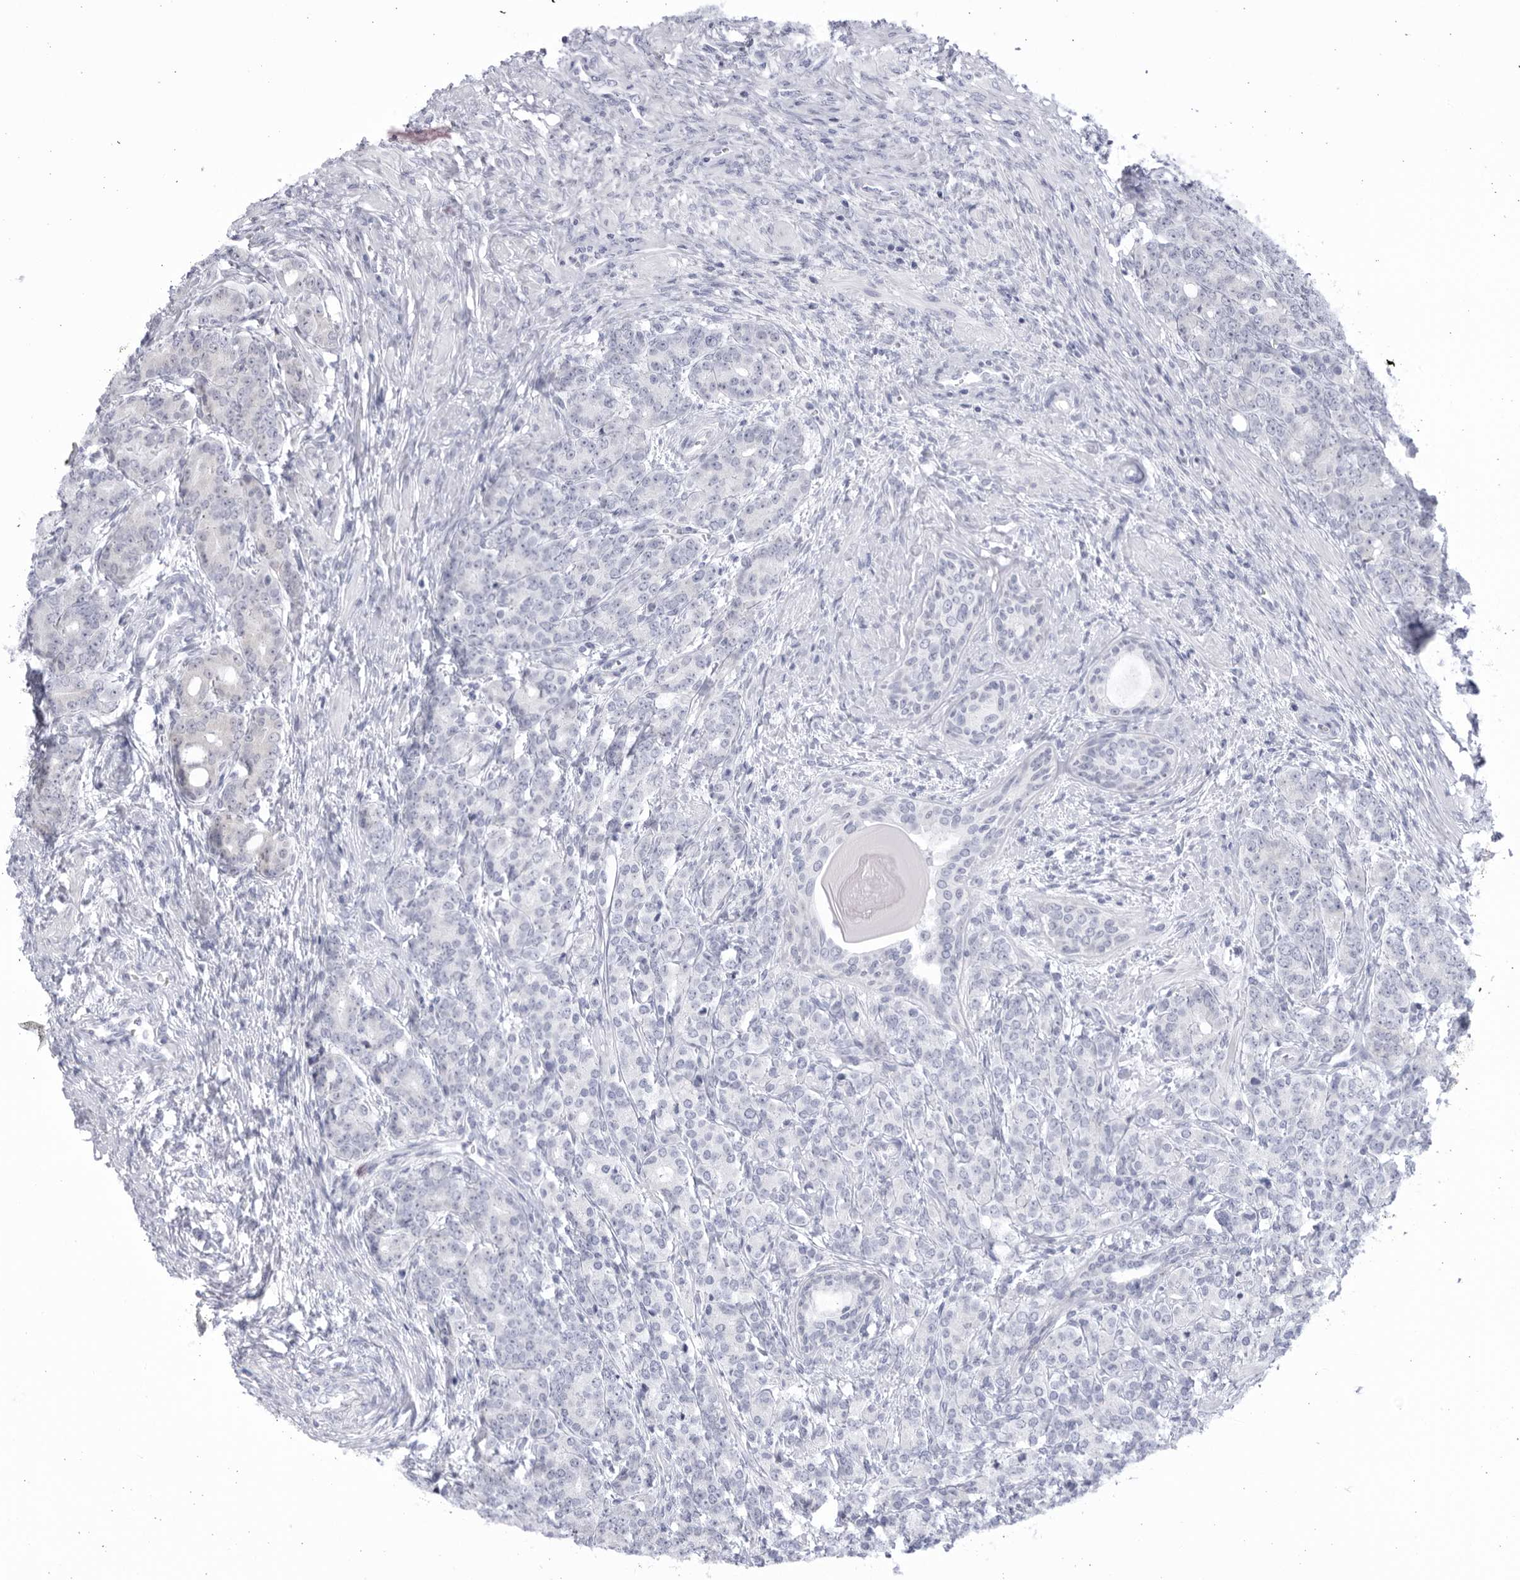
{"staining": {"intensity": "negative", "quantity": "none", "location": "none"}, "tissue": "prostate cancer", "cell_type": "Tumor cells", "image_type": "cancer", "snomed": [{"axis": "morphology", "description": "Adenocarcinoma, High grade"}, {"axis": "topography", "description": "Prostate"}], "caption": "Tumor cells show no significant expression in prostate cancer (adenocarcinoma (high-grade)).", "gene": "CCDC181", "patient": {"sex": "male", "age": 62}}